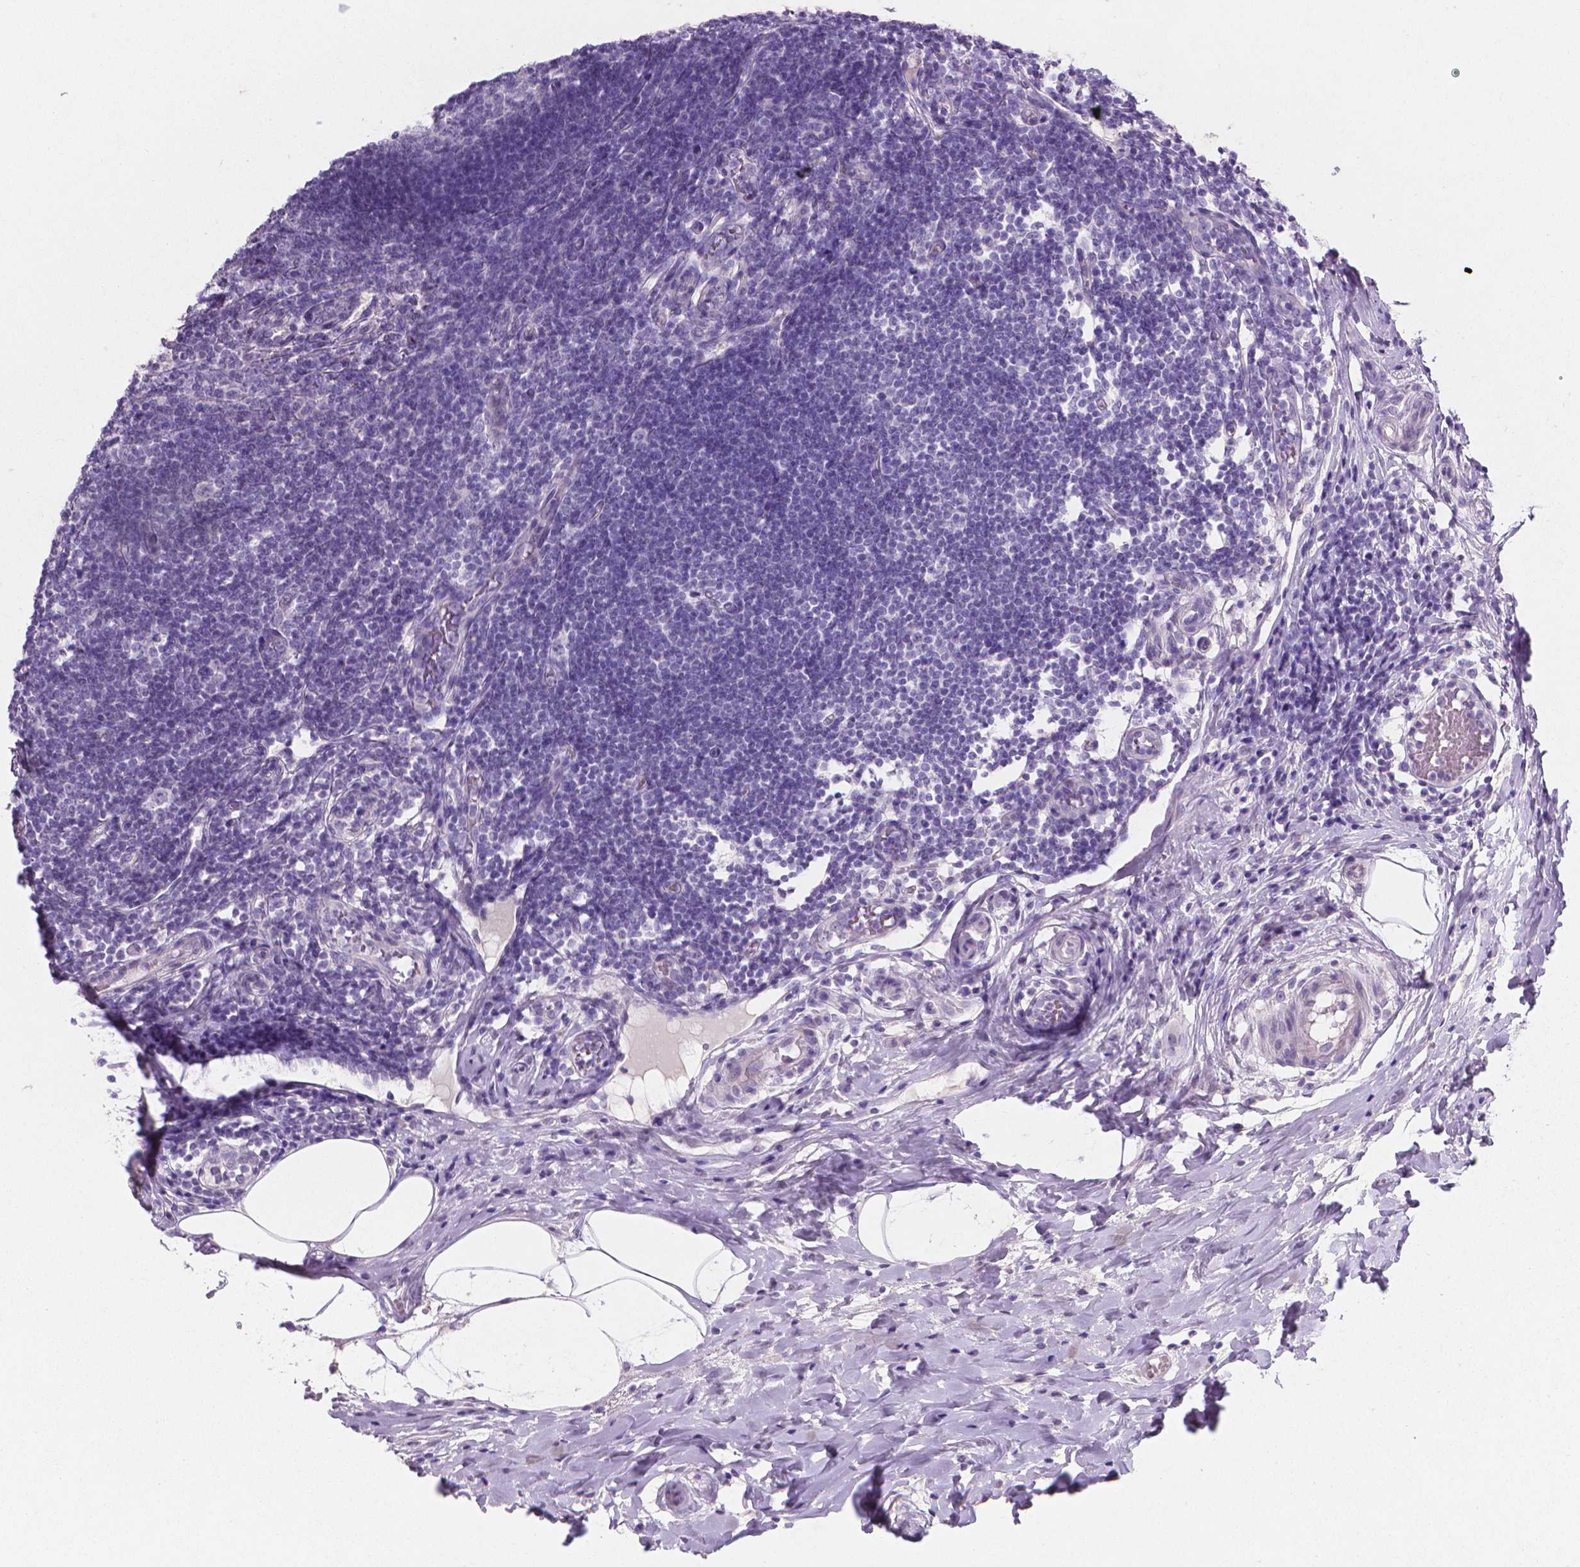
{"staining": {"intensity": "negative", "quantity": "none", "location": "none"}, "tissue": "appendix", "cell_type": "Glandular cells", "image_type": "normal", "snomed": [{"axis": "morphology", "description": "Normal tissue, NOS"}, {"axis": "morphology", "description": "Inflammation, NOS"}, {"axis": "topography", "description": "Appendix"}], "caption": "Histopathology image shows no protein positivity in glandular cells of unremarkable appendix.", "gene": "XPNPEP2", "patient": {"sex": "male", "age": 16}}